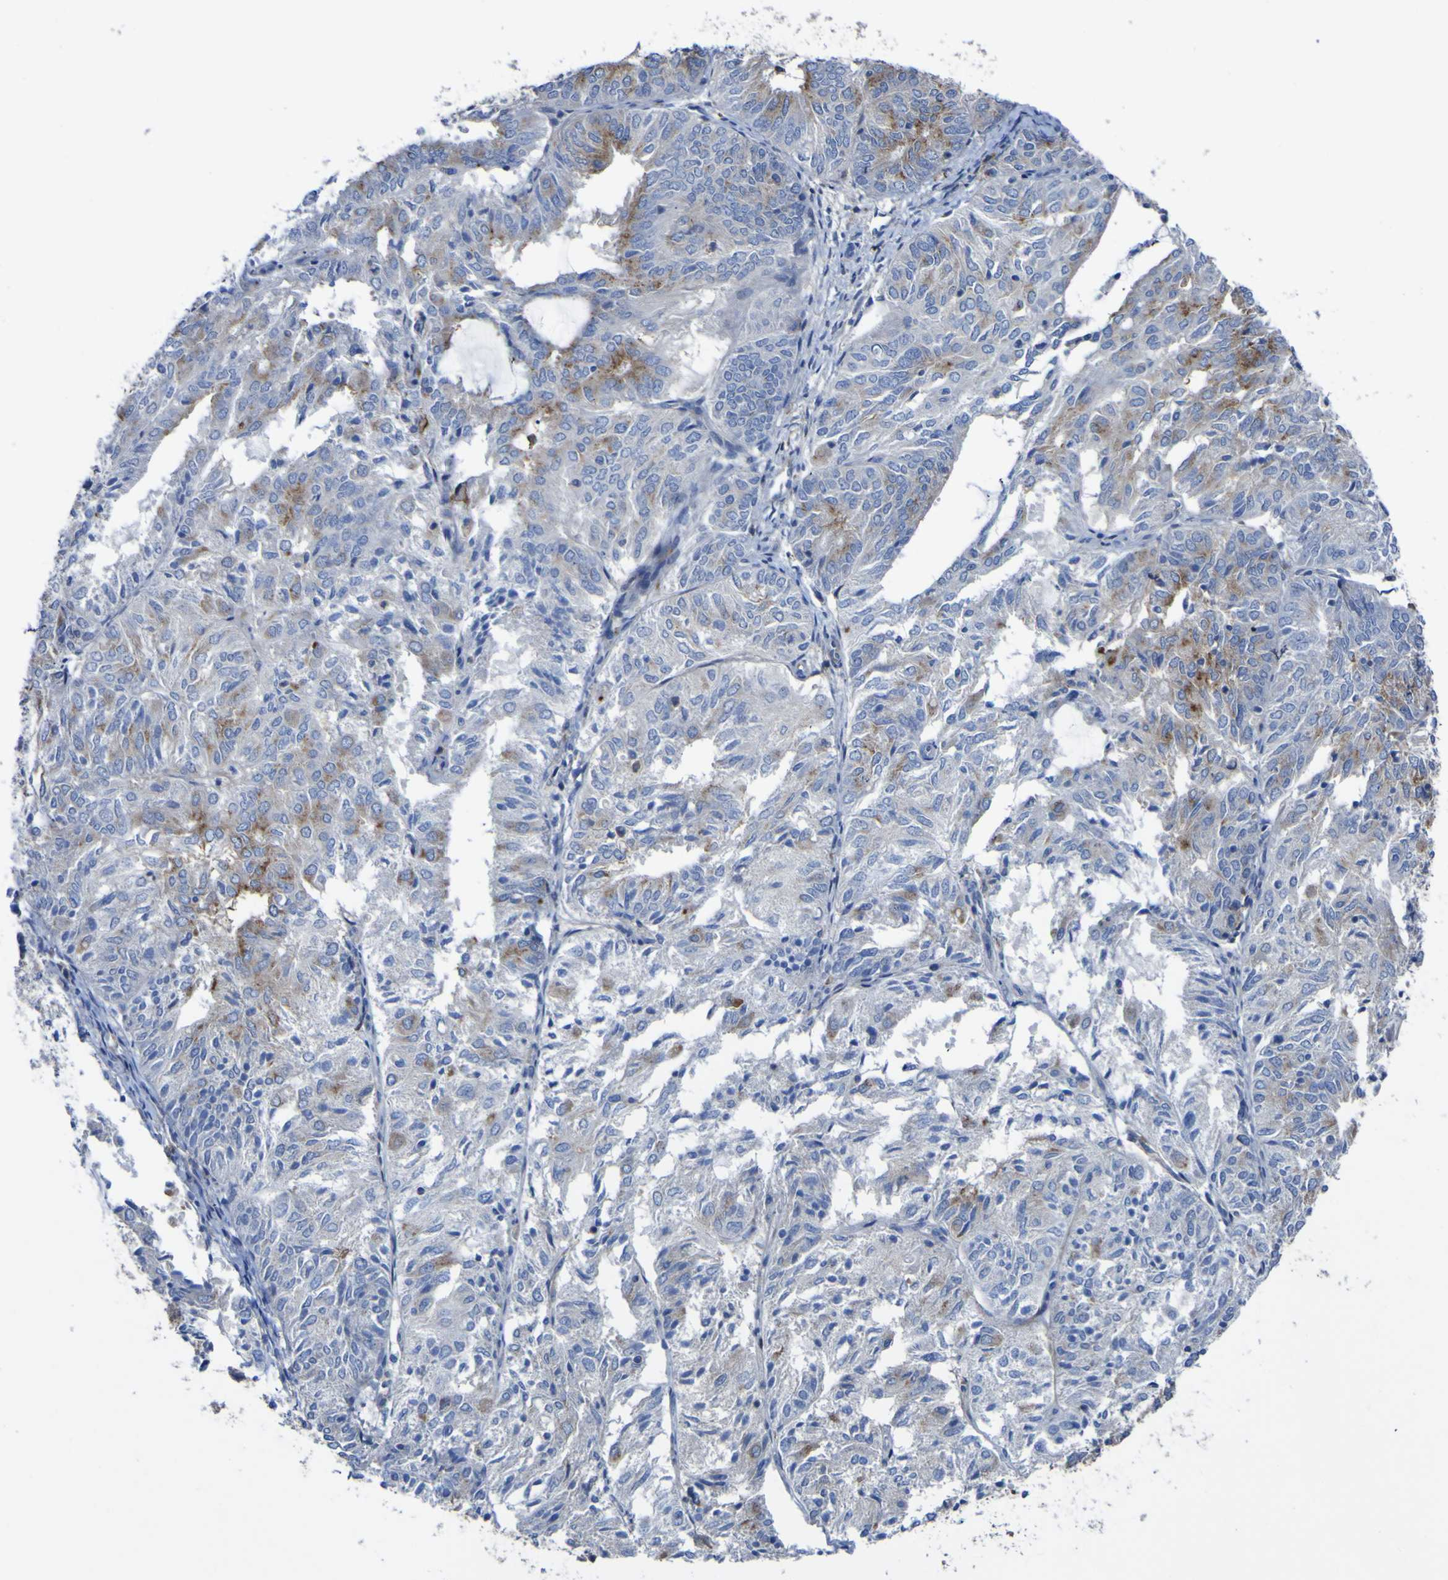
{"staining": {"intensity": "moderate", "quantity": "25%-75%", "location": "cytoplasmic/membranous"}, "tissue": "endometrial cancer", "cell_type": "Tumor cells", "image_type": "cancer", "snomed": [{"axis": "morphology", "description": "Adenocarcinoma, NOS"}, {"axis": "topography", "description": "Uterus"}], "caption": "A photomicrograph of endometrial cancer (adenocarcinoma) stained for a protein displays moderate cytoplasmic/membranous brown staining in tumor cells.", "gene": "AGO4", "patient": {"sex": "female", "age": 60}}